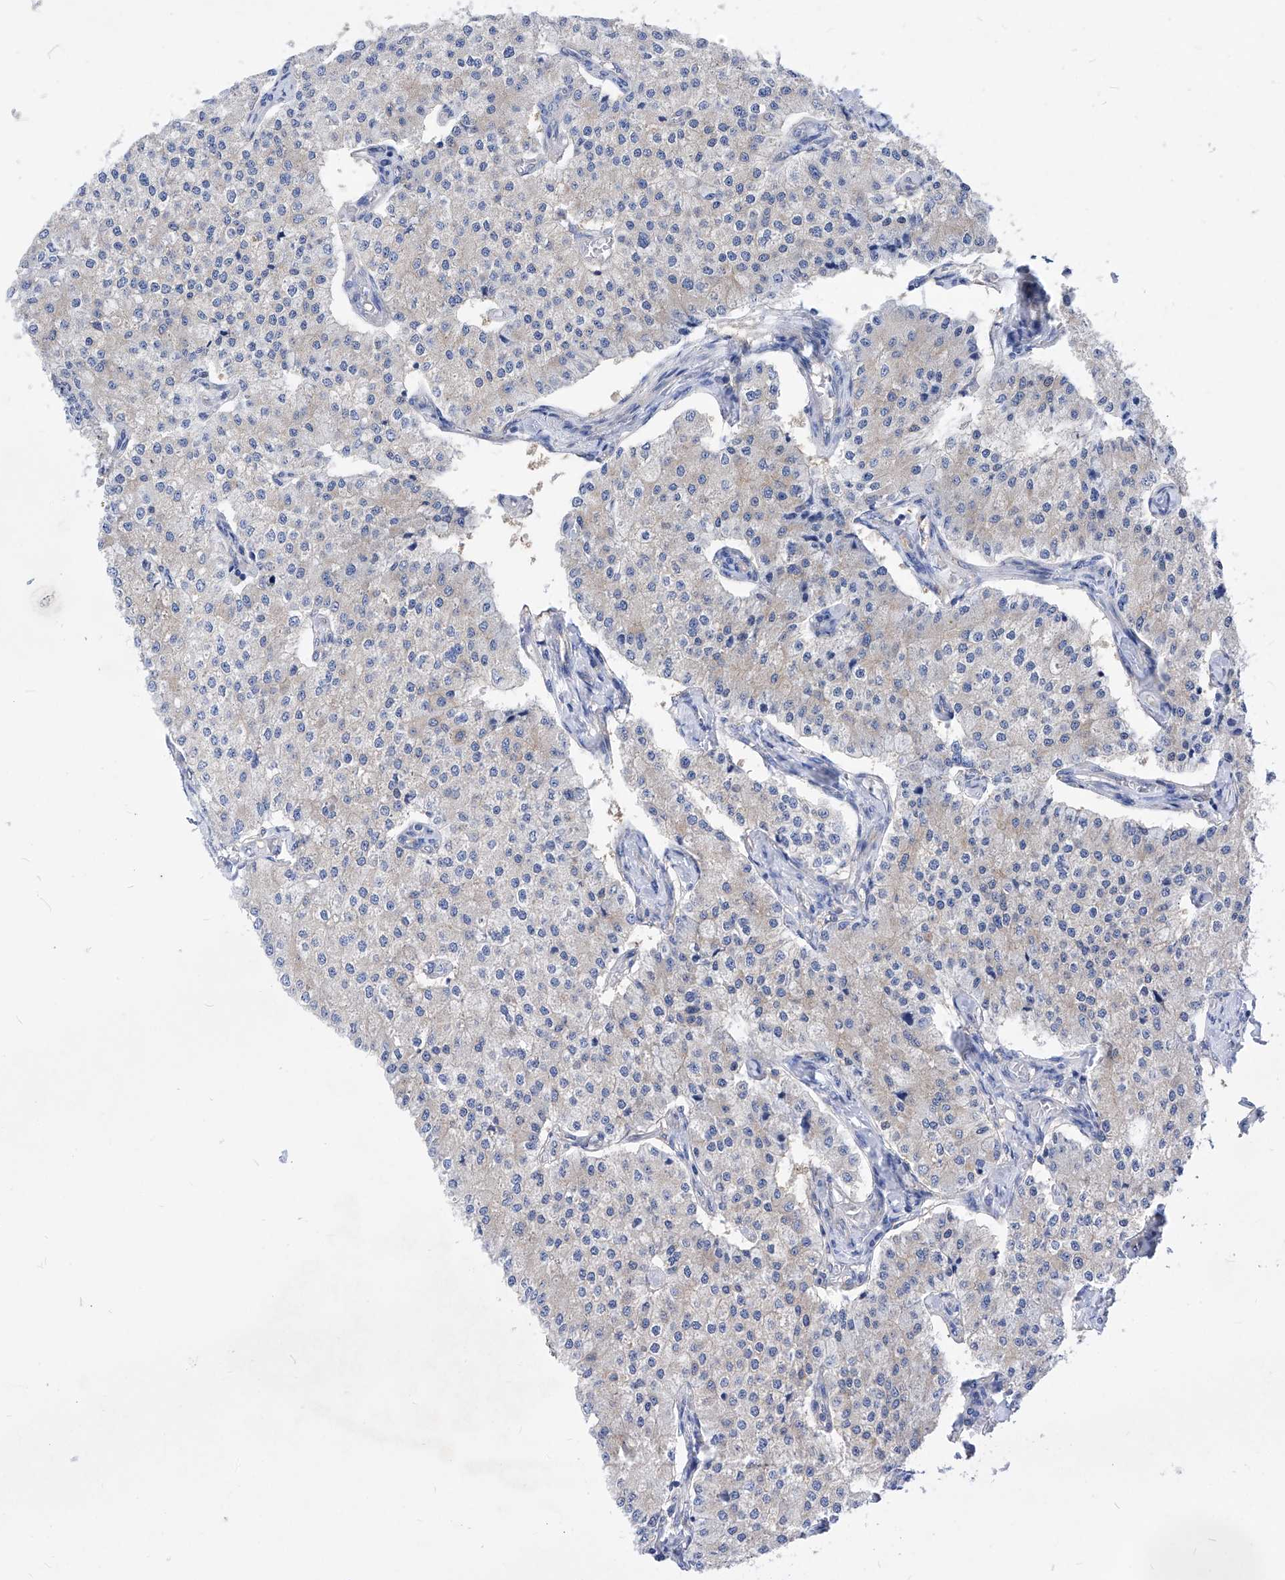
{"staining": {"intensity": "negative", "quantity": "none", "location": "none"}, "tissue": "carcinoid", "cell_type": "Tumor cells", "image_type": "cancer", "snomed": [{"axis": "morphology", "description": "Carcinoid, malignant, NOS"}, {"axis": "topography", "description": "Colon"}], "caption": "Carcinoid stained for a protein using IHC demonstrates no staining tumor cells.", "gene": "XPNPEP1", "patient": {"sex": "female", "age": 52}}